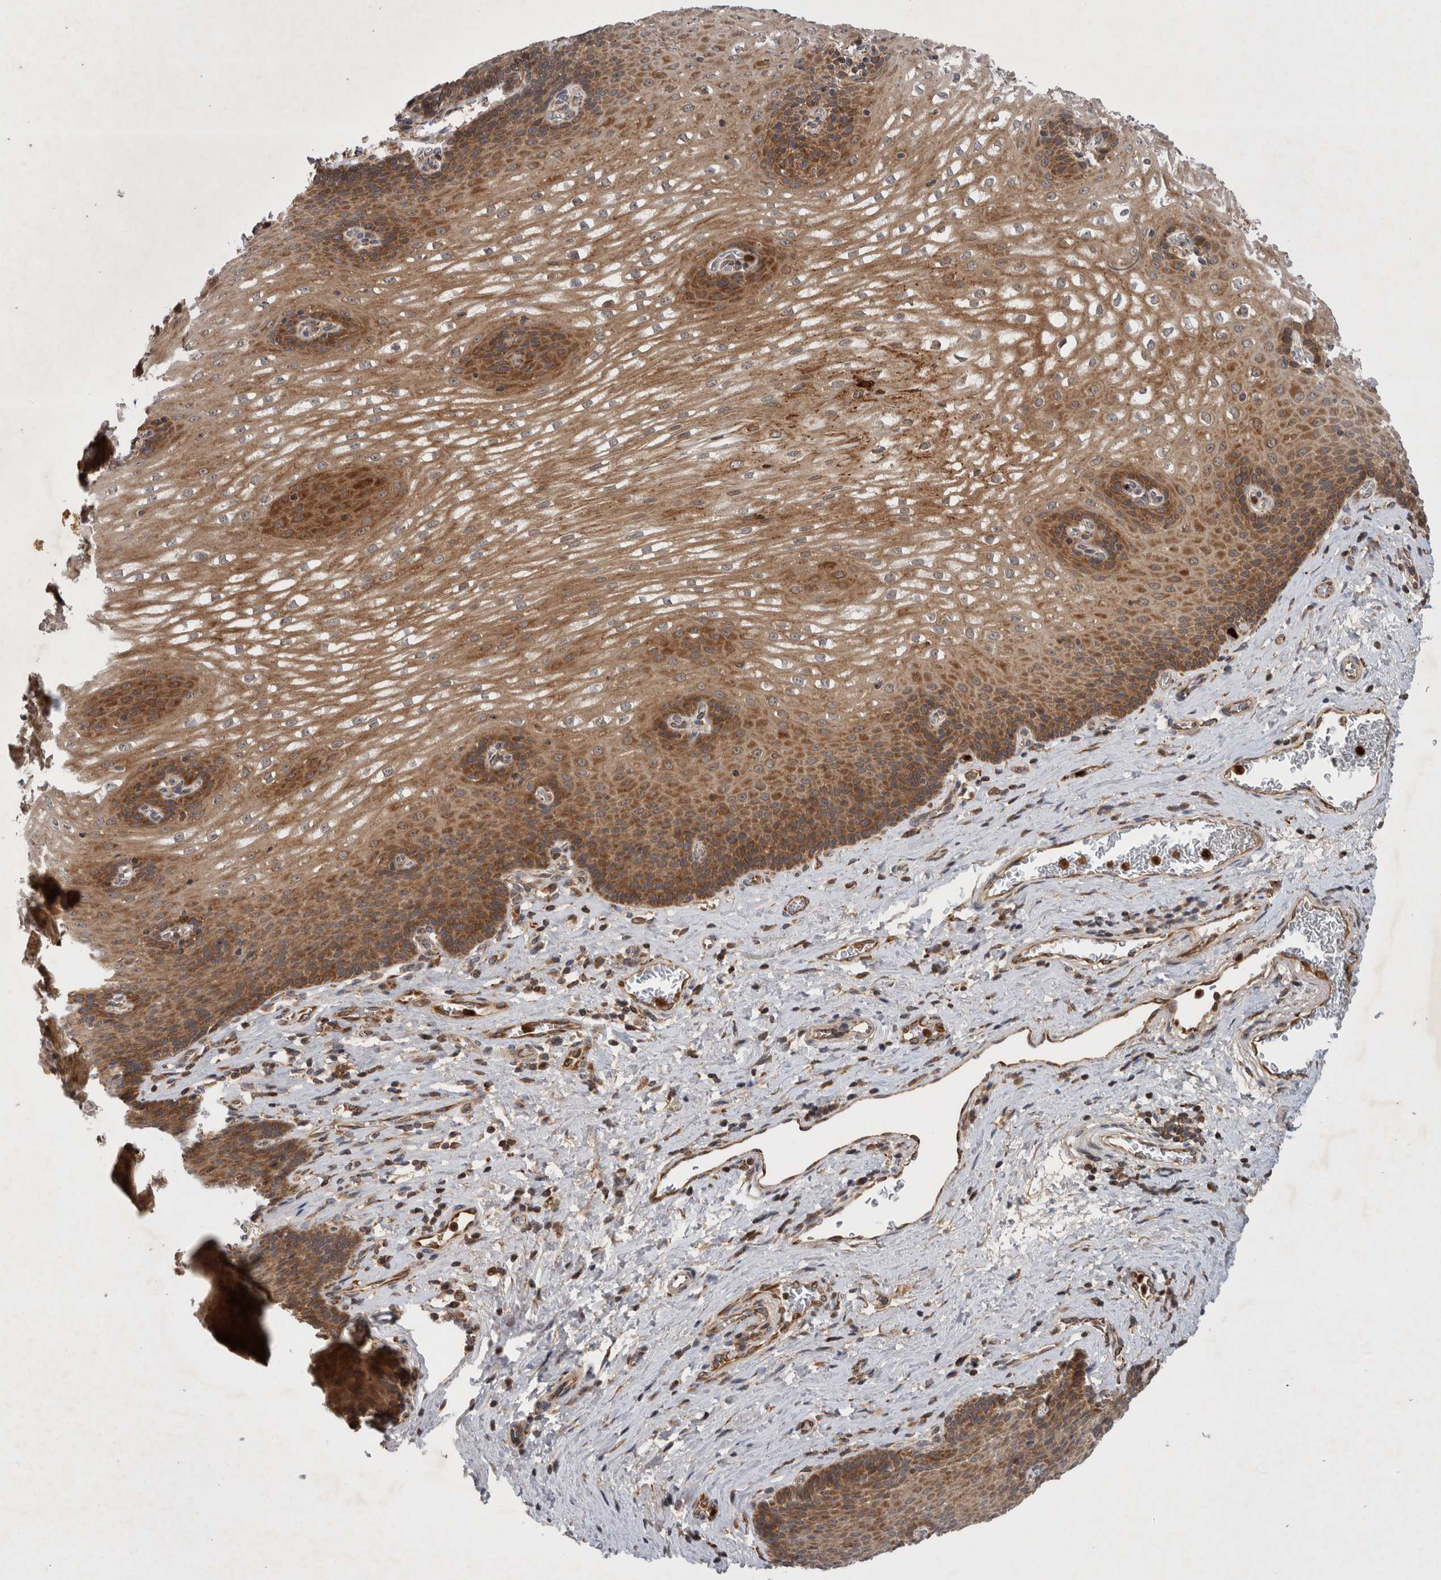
{"staining": {"intensity": "moderate", "quantity": ">75%", "location": "cytoplasmic/membranous"}, "tissue": "esophagus", "cell_type": "Squamous epithelial cells", "image_type": "normal", "snomed": [{"axis": "morphology", "description": "Normal tissue, NOS"}, {"axis": "topography", "description": "Esophagus"}], "caption": "High-power microscopy captured an IHC micrograph of benign esophagus, revealing moderate cytoplasmic/membranous positivity in about >75% of squamous epithelial cells.", "gene": "PDCD2", "patient": {"sex": "male", "age": 48}}